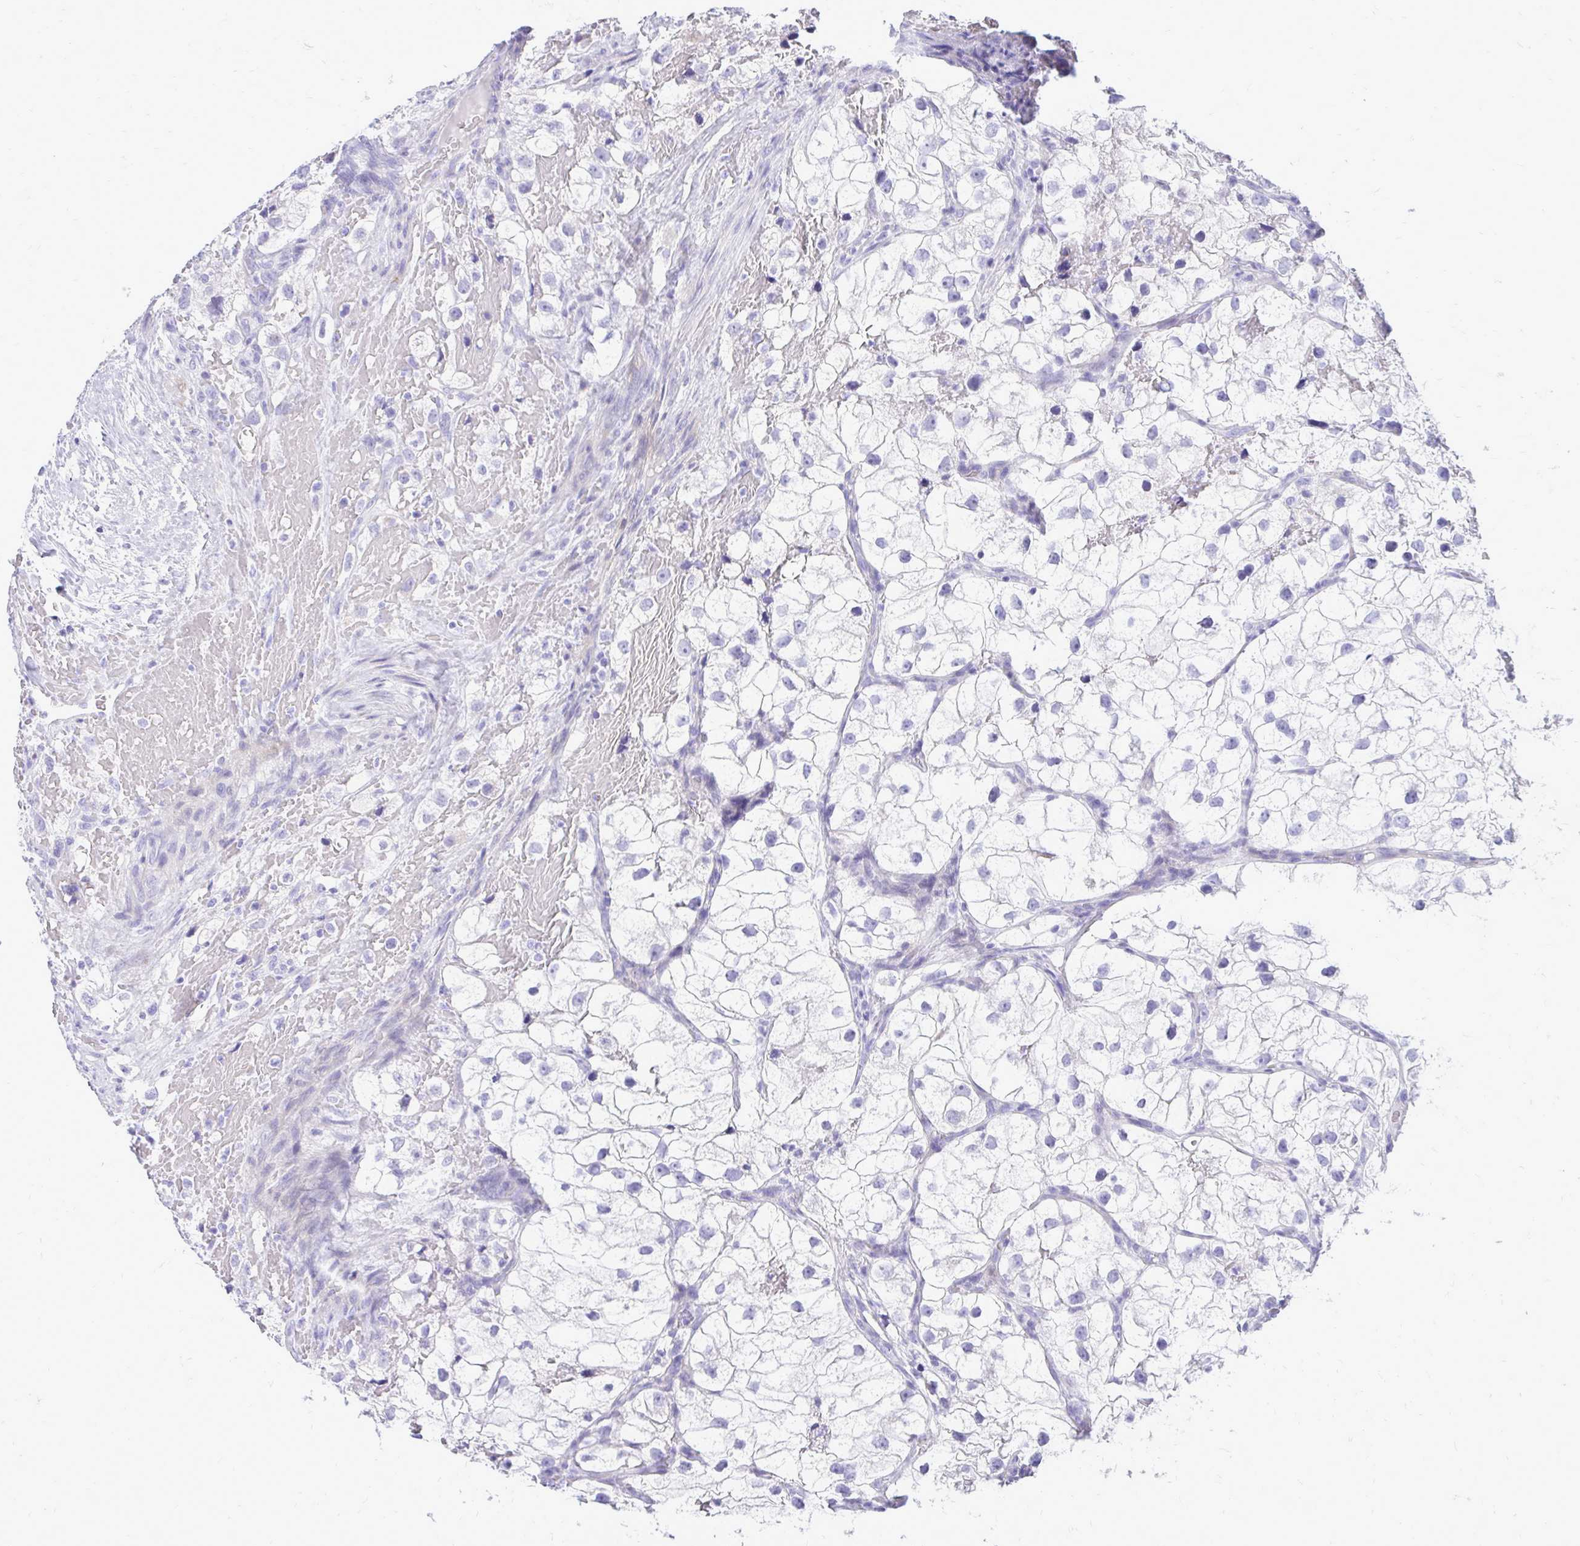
{"staining": {"intensity": "negative", "quantity": "none", "location": "none"}, "tissue": "renal cancer", "cell_type": "Tumor cells", "image_type": "cancer", "snomed": [{"axis": "morphology", "description": "Adenocarcinoma, NOS"}, {"axis": "topography", "description": "Kidney"}], "caption": "This is a micrograph of IHC staining of renal cancer (adenocarcinoma), which shows no positivity in tumor cells. (DAB (3,3'-diaminobenzidine) immunohistochemistry with hematoxylin counter stain).", "gene": "ANKDD1B", "patient": {"sex": "male", "age": 59}}